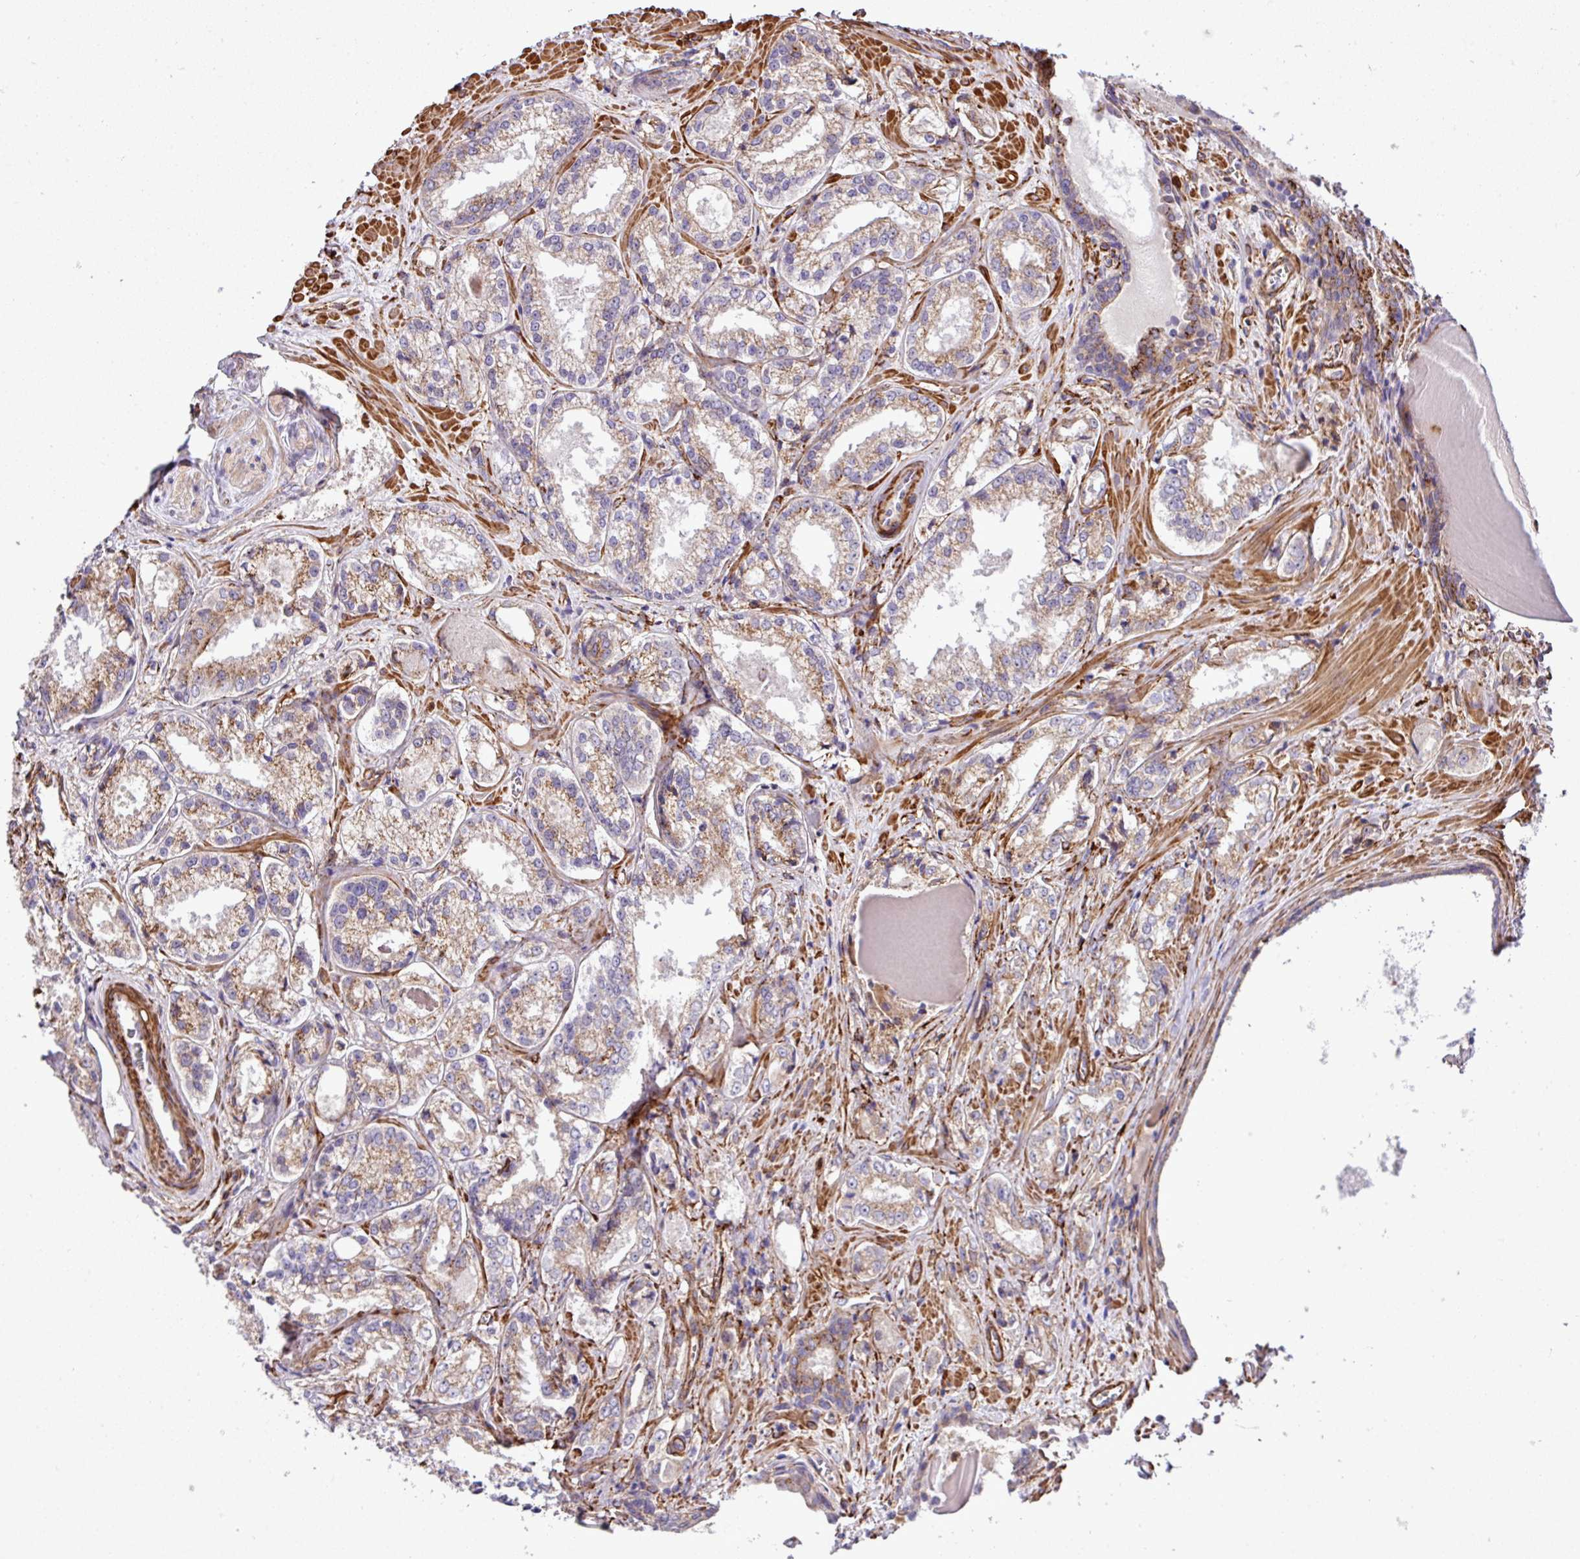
{"staining": {"intensity": "moderate", "quantity": "25%-75%", "location": "cytoplasmic/membranous"}, "tissue": "prostate cancer", "cell_type": "Tumor cells", "image_type": "cancer", "snomed": [{"axis": "morphology", "description": "Adenocarcinoma, Low grade"}, {"axis": "topography", "description": "Prostate"}], "caption": "Prostate cancer stained for a protein reveals moderate cytoplasmic/membranous positivity in tumor cells.", "gene": "FAM47E", "patient": {"sex": "male", "age": 47}}